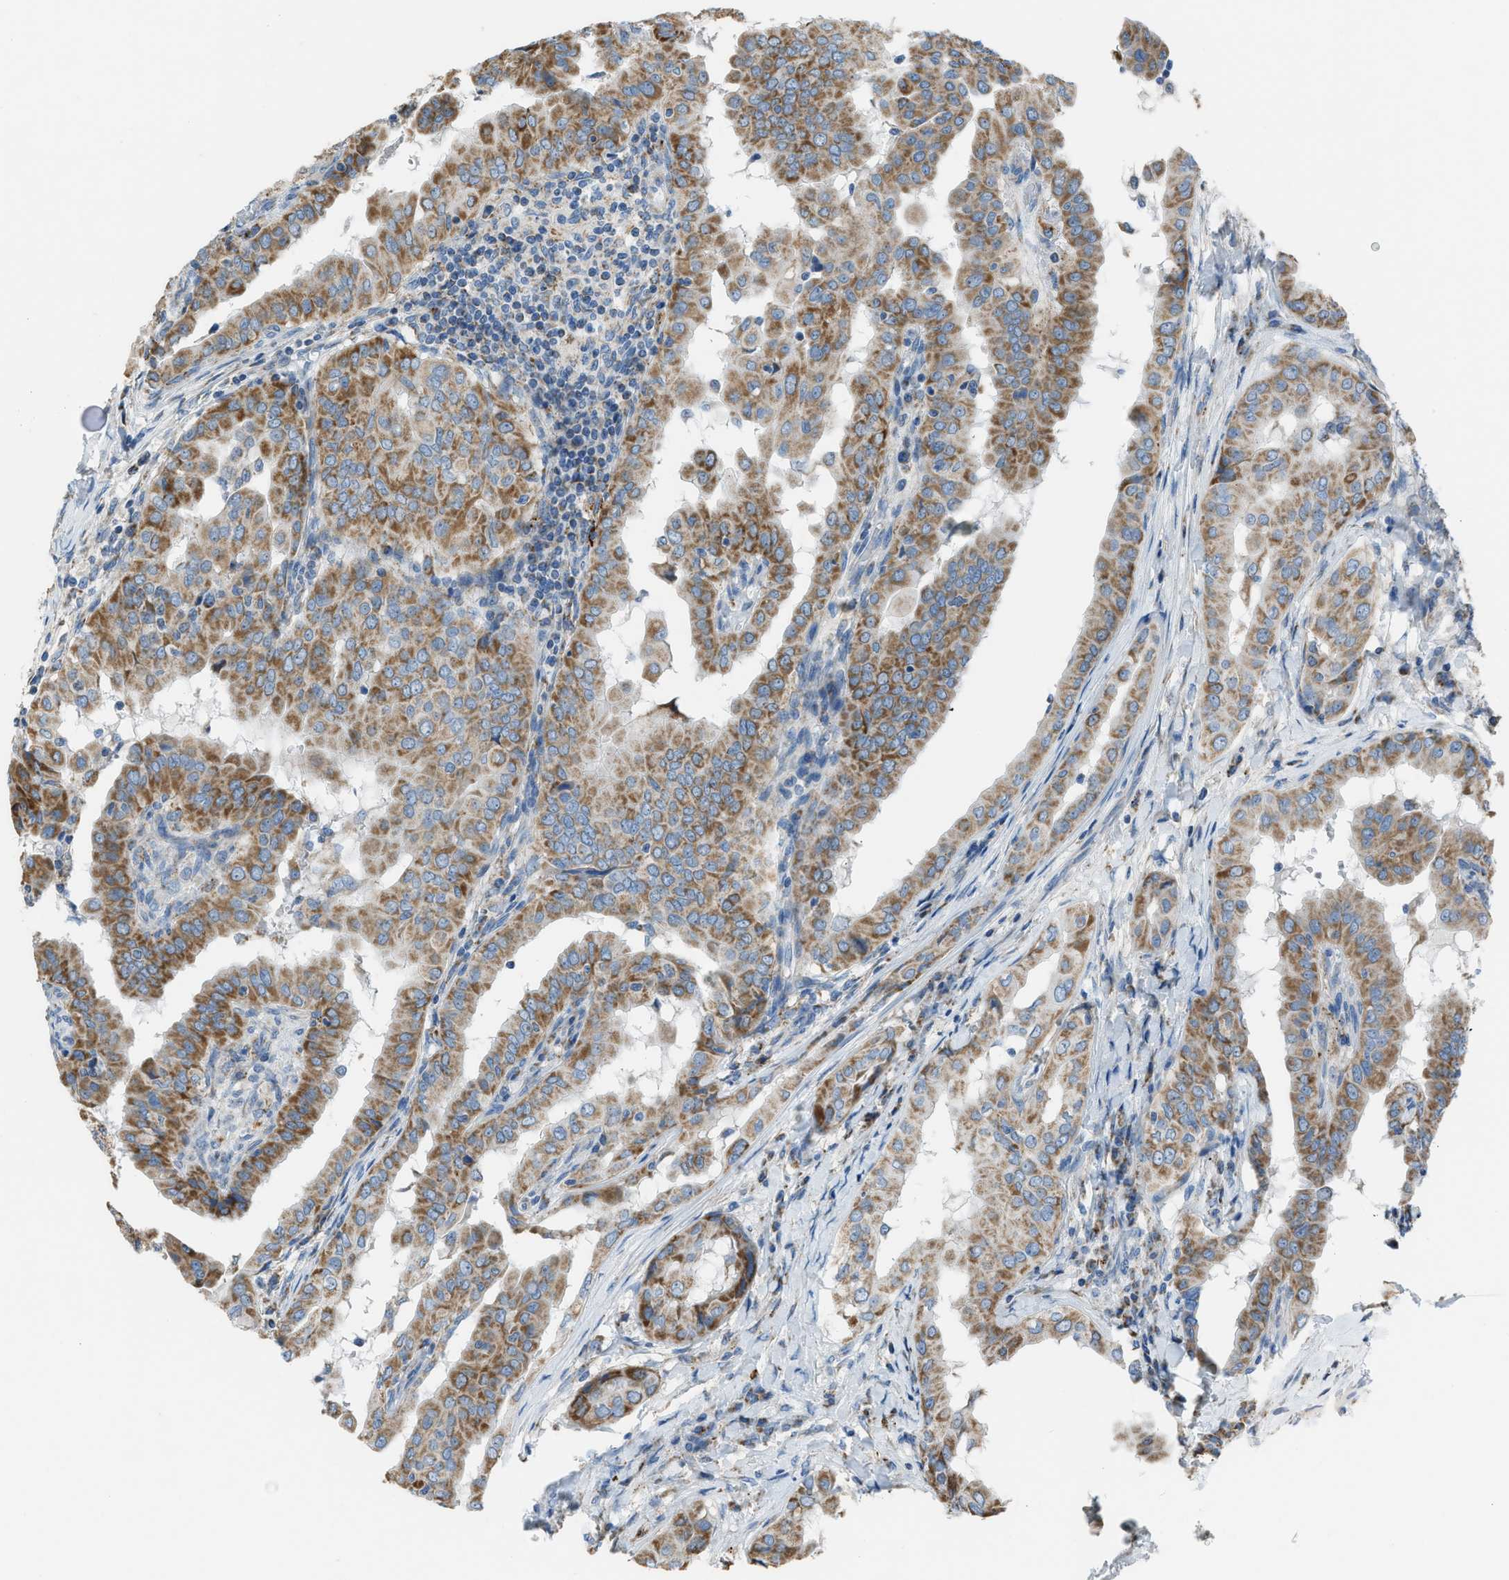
{"staining": {"intensity": "moderate", "quantity": ">75%", "location": "cytoplasmic/membranous"}, "tissue": "thyroid cancer", "cell_type": "Tumor cells", "image_type": "cancer", "snomed": [{"axis": "morphology", "description": "Papillary adenocarcinoma, NOS"}, {"axis": "topography", "description": "Thyroid gland"}], "caption": "A brown stain highlights moderate cytoplasmic/membranous expression of a protein in thyroid cancer tumor cells.", "gene": "SMIM20", "patient": {"sex": "male", "age": 33}}